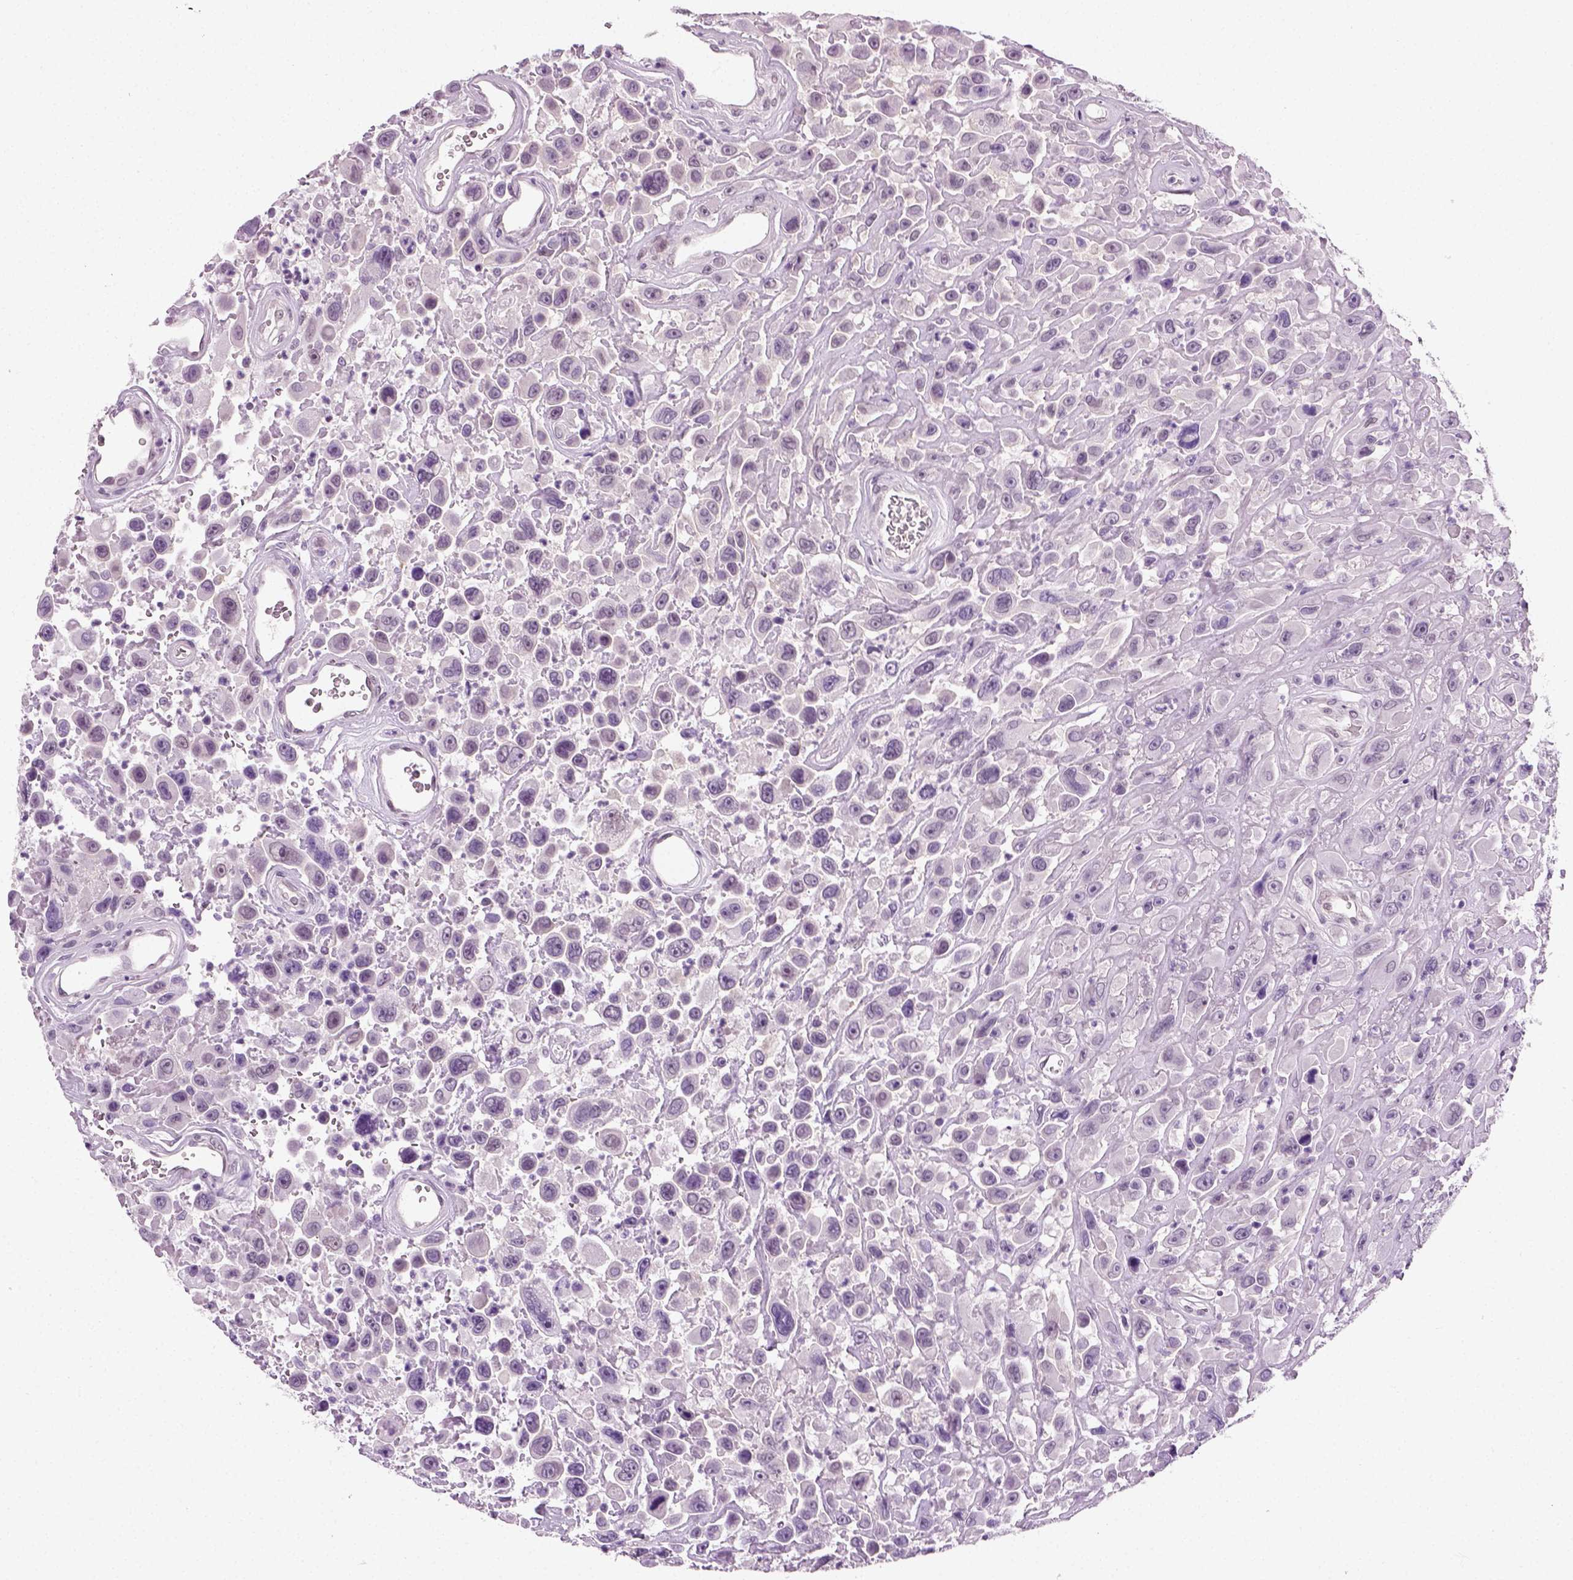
{"staining": {"intensity": "negative", "quantity": "none", "location": "none"}, "tissue": "urothelial cancer", "cell_type": "Tumor cells", "image_type": "cancer", "snomed": [{"axis": "morphology", "description": "Urothelial carcinoma, High grade"}, {"axis": "topography", "description": "Urinary bladder"}], "caption": "The immunohistochemistry (IHC) micrograph has no significant staining in tumor cells of urothelial cancer tissue.", "gene": "SPATA31E1", "patient": {"sex": "male", "age": 53}}